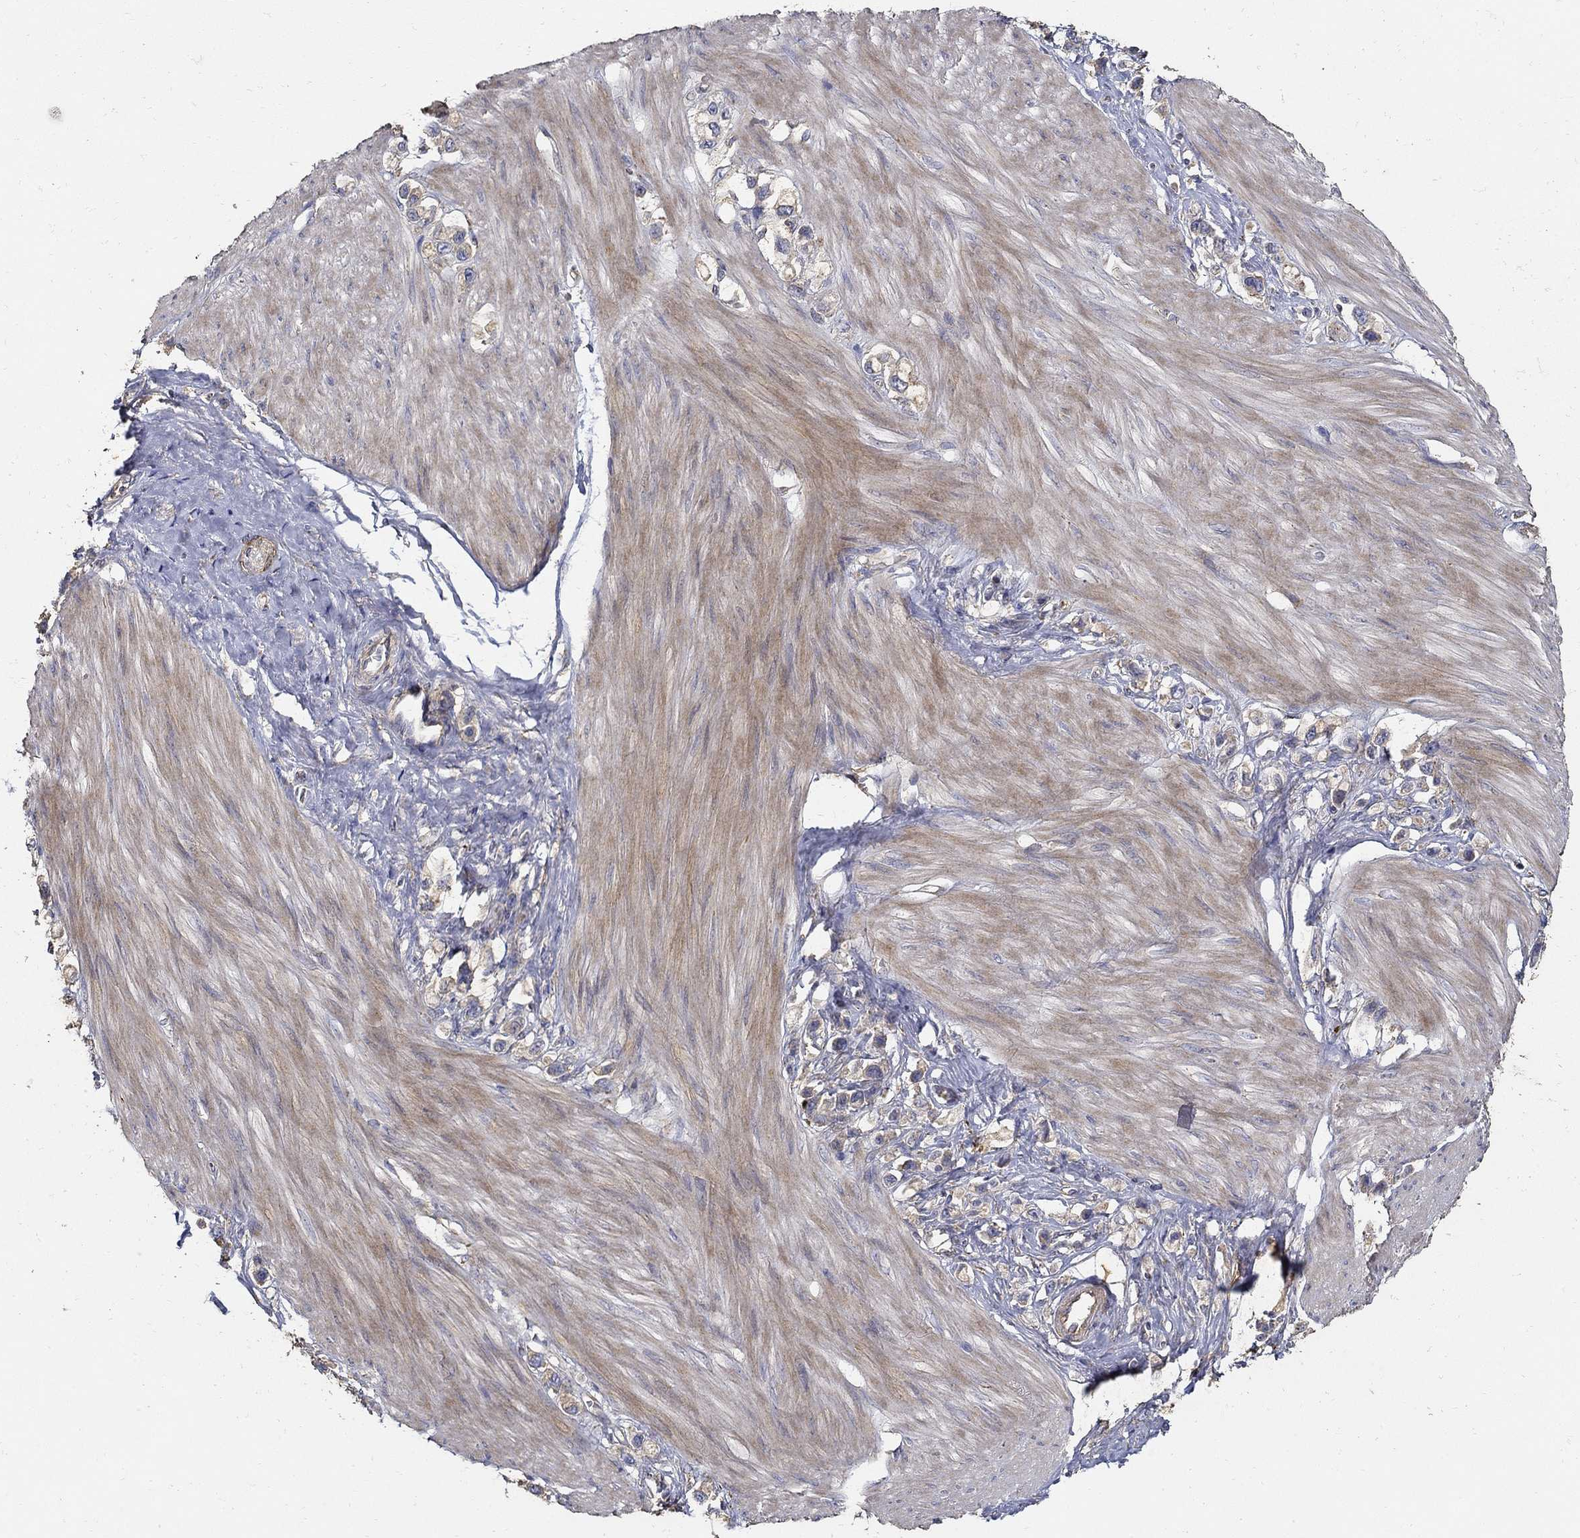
{"staining": {"intensity": "negative", "quantity": "none", "location": "none"}, "tissue": "stomach cancer", "cell_type": "Tumor cells", "image_type": "cancer", "snomed": [{"axis": "morphology", "description": "Normal tissue, NOS"}, {"axis": "morphology", "description": "Adenocarcinoma, NOS"}, {"axis": "morphology", "description": "Adenocarcinoma, High grade"}, {"axis": "topography", "description": "Stomach, upper"}, {"axis": "topography", "description": "Stomach"}], "caption": "The image exhibits no significant expression in tumor cells of stomach cancer.", "gene": "EMILIN3", "patient": {"sex": "female", "age": 65}}